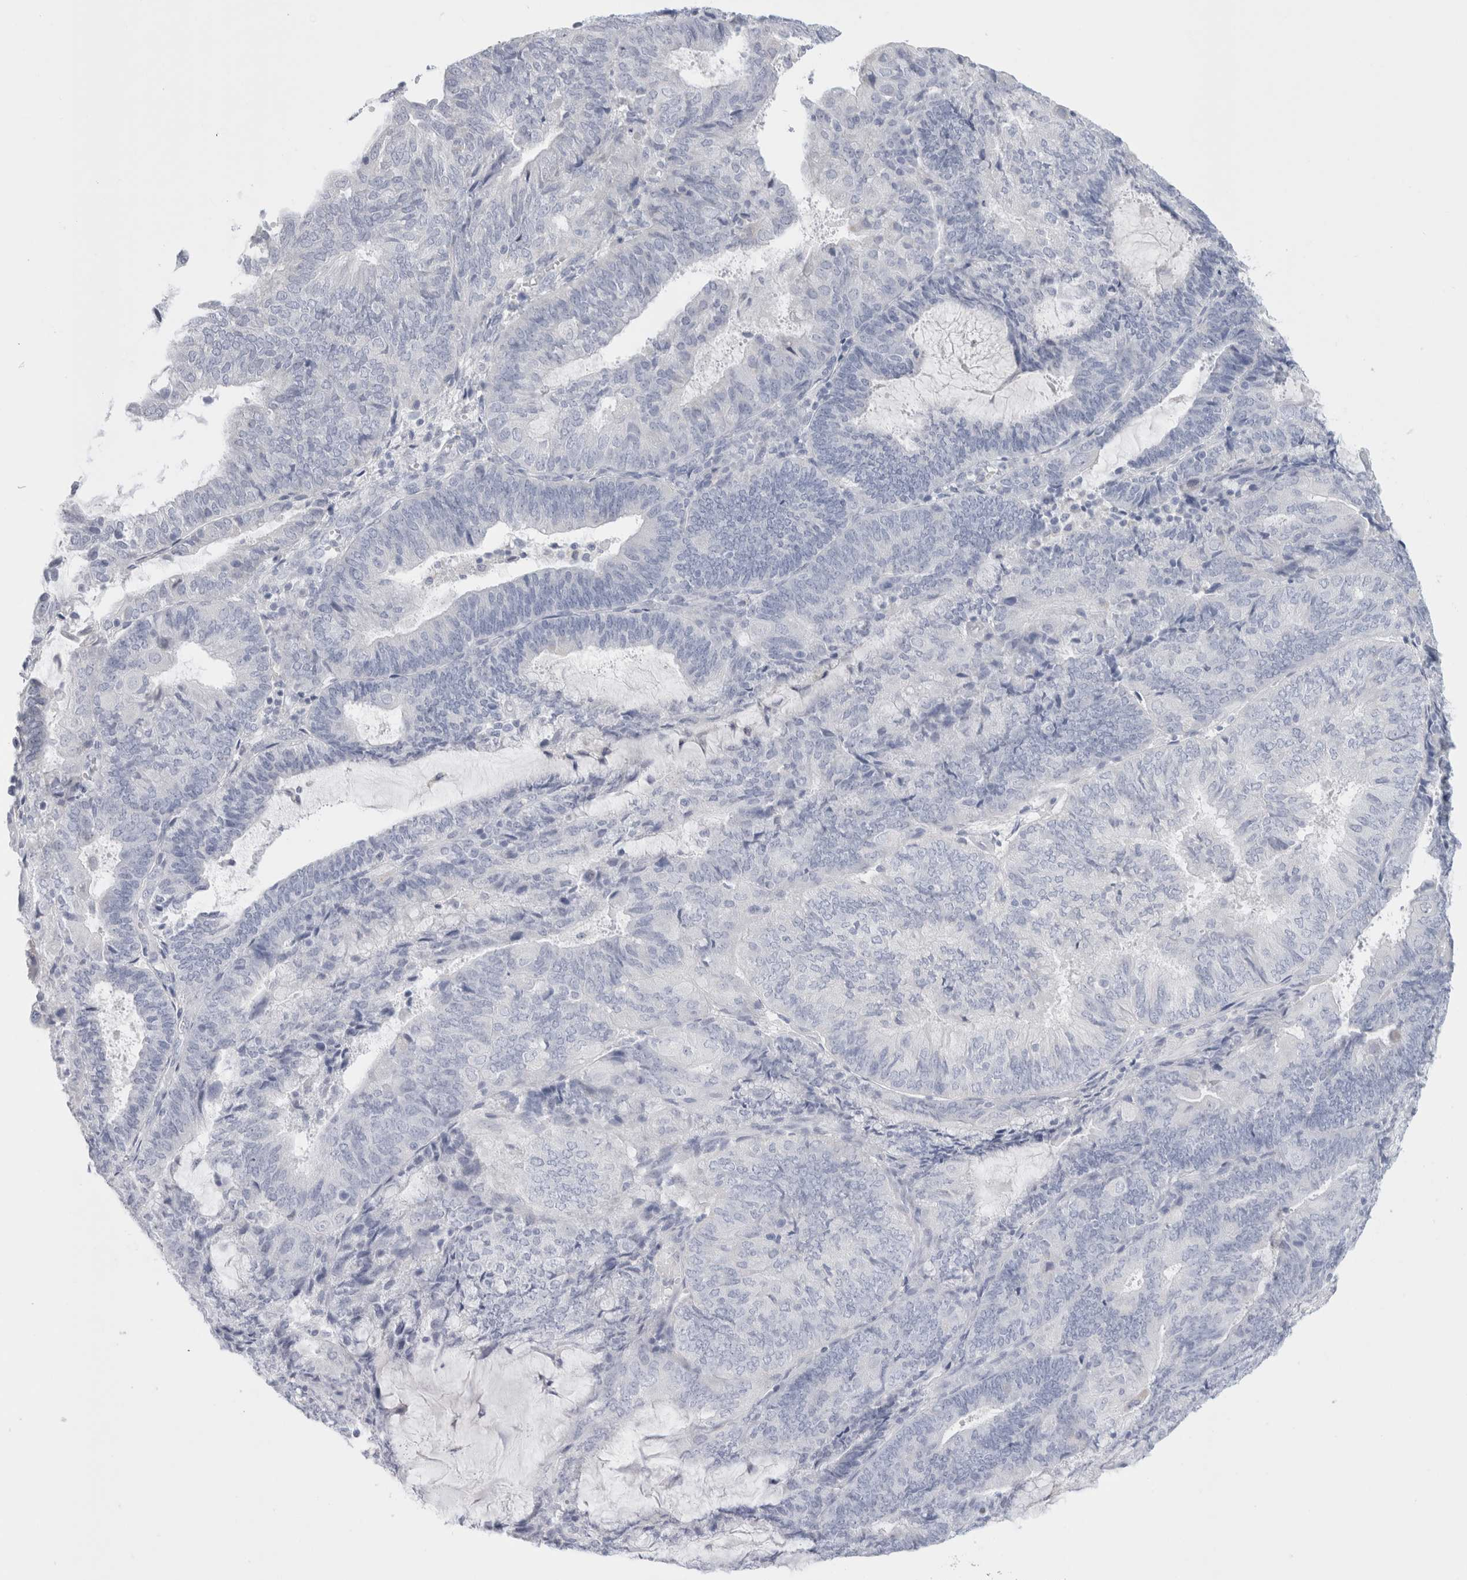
{"staining": {"intensity": "negative", "quantity": "none", "location": "none"}, "tissue": "endometrial cancer", "cell_type": "Tumor cells", "image_type": "cancer", "snomed": [{"axis": "morphology", "description": "Adenocarcinoma, NOS"}, {"axis": "topography", "description": "Endometrium"}], "caption": "Immunohistochemical staining of endometrial adenocarcinoma shows no significant staining in tumor cells. (DAB immunohistochemistry (IHC) visualized using brightfield microscopy, high magnification).", "gene": "MUC15", "patient": {"sex": "female", "age": 81}}